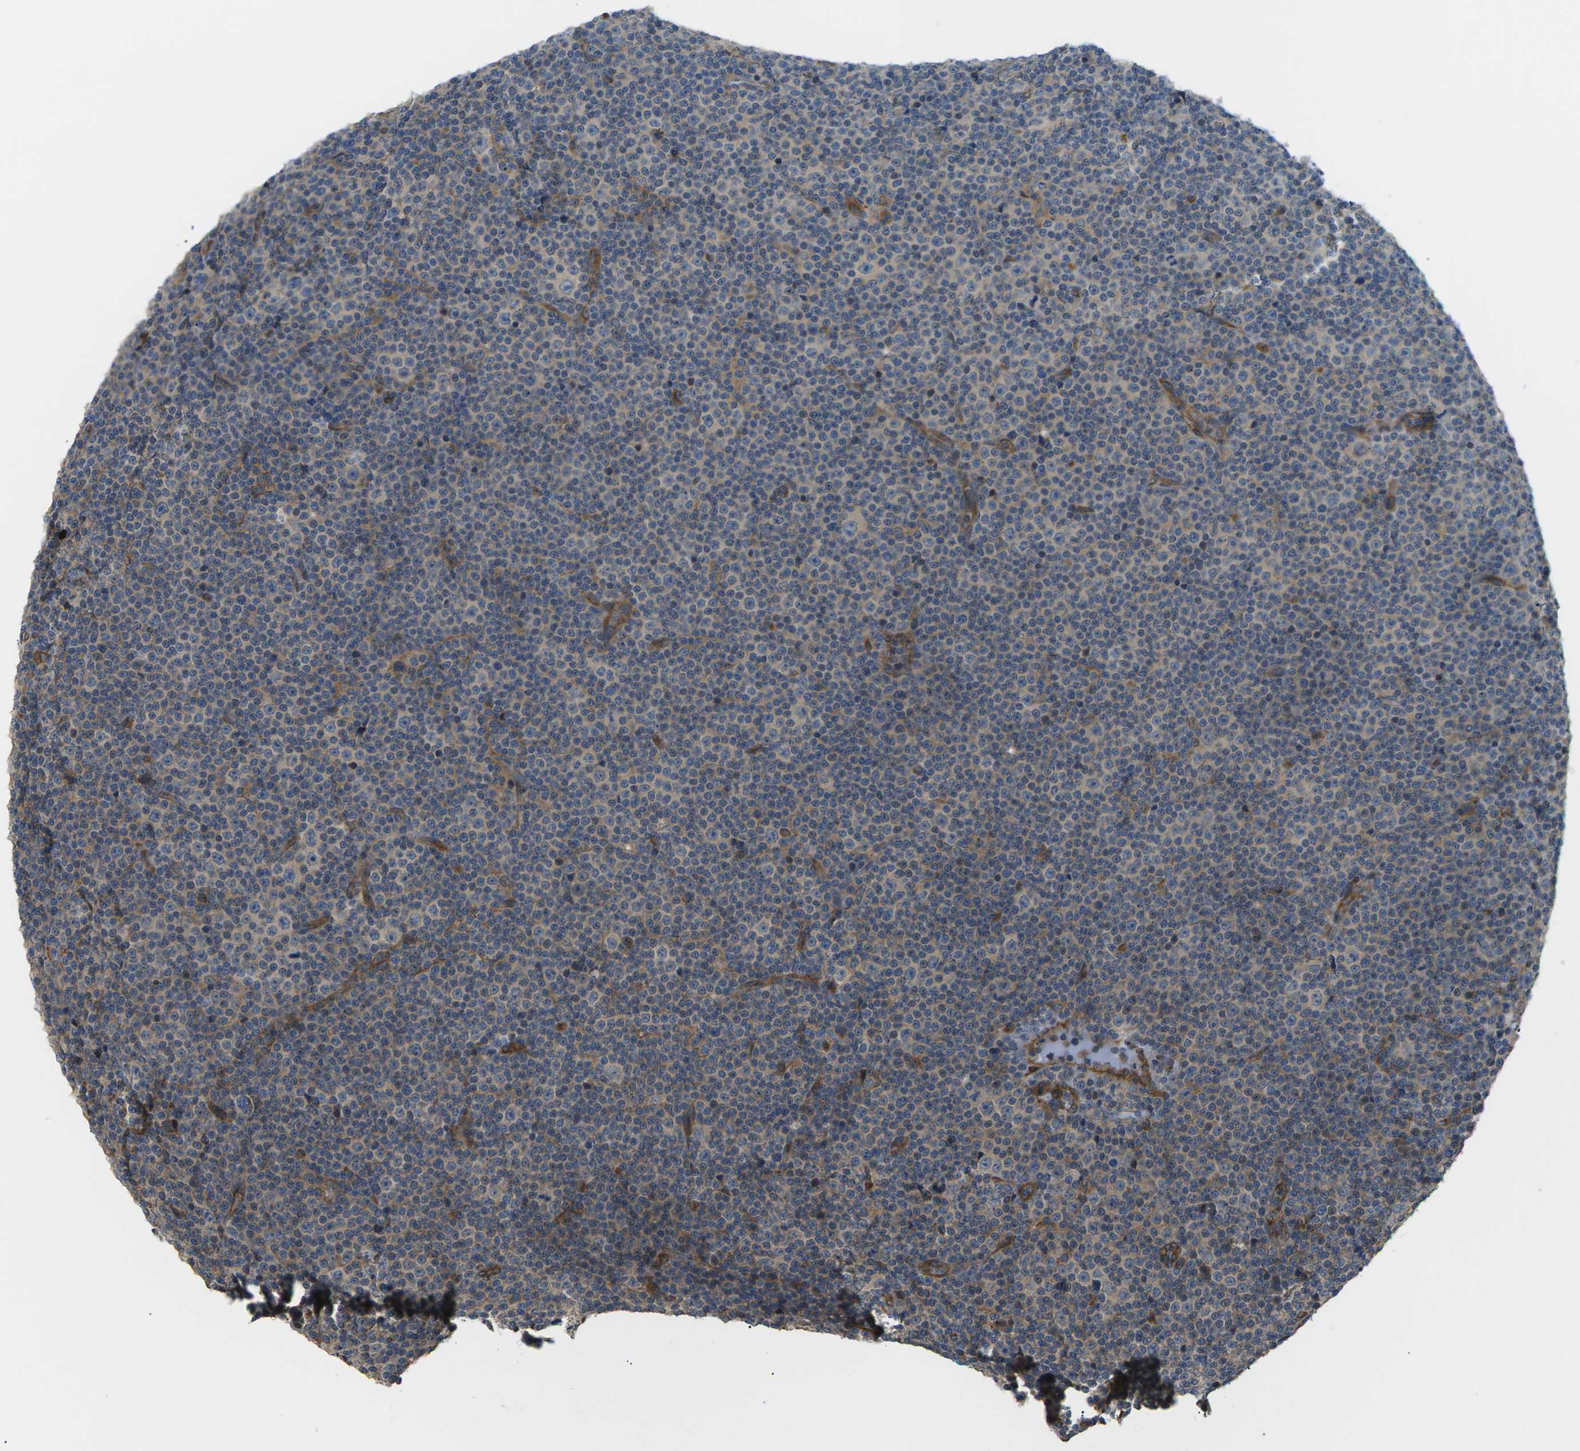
{"staining": {"intensity": "weak", "quantity": "<25%", "location": "cytoplasmic/membranous"}, "tissue": "lymphoma", "cell_type": "Tumor cells", "image_type": "cancer", "snomed": [{"axis": "morphology", "description": "Malignant lymphoma, non-Hodgkin's type, Low grade"}, {"axis": "topography", "description": "Lymph node"}], "caption": "There is no significant staining in tumor cells of low-grade malignant lymphoma, non-Hodgkin's type.", "gene": "DDHD2", "patient": {"sex": "female", "age": 67}}